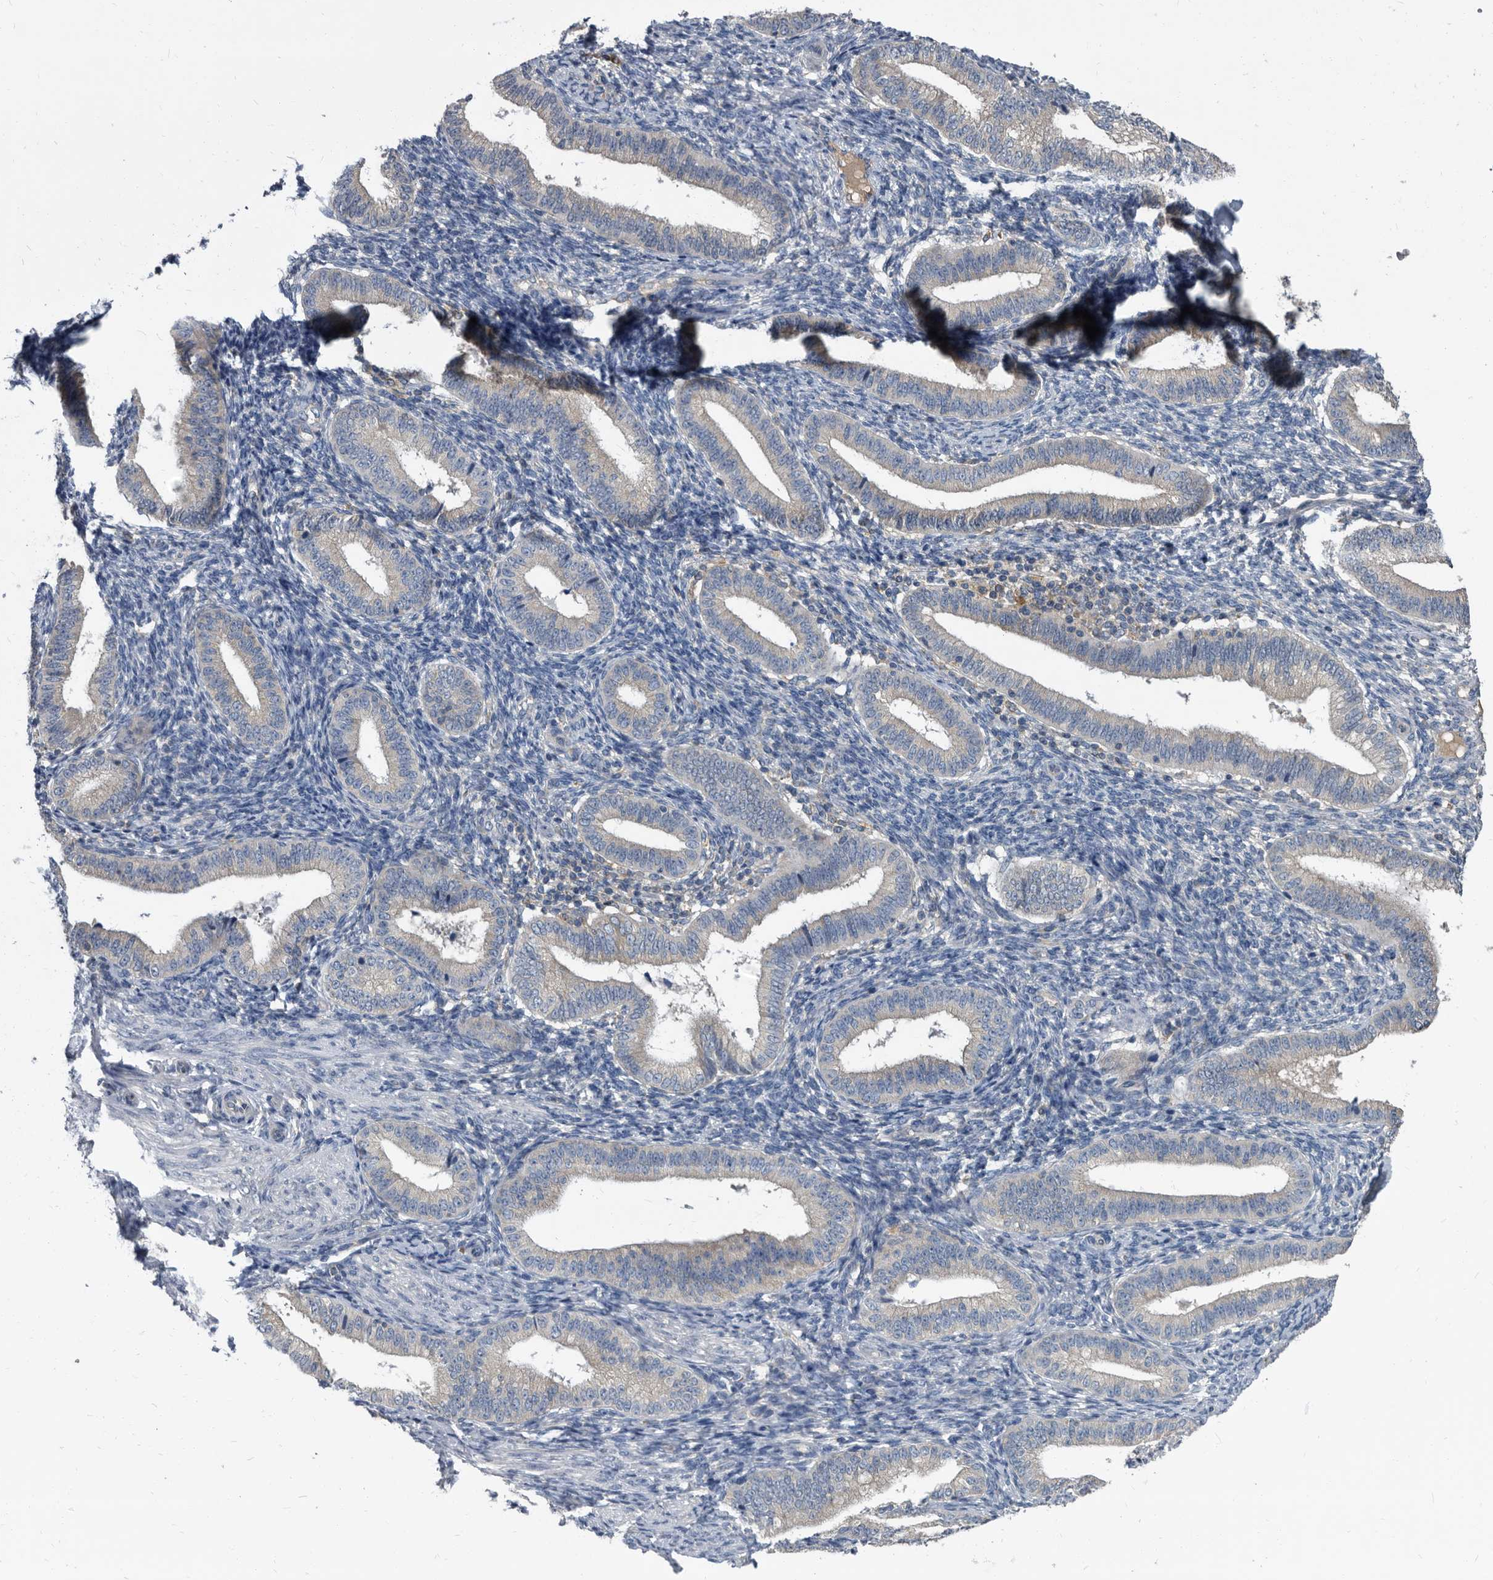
{"staining": {"intensity": "negative", "quantity": "none", "location": "none"}, "tissue": "endometrium", "cell_type": "Cells in endometrial stroma", "image_type": "normal", "snomed": [{"axis": "morphology", "description": "Normal tissue, NOS"}, {"axis": "topography", "description": "Endometrium"}], "caption": "This is an immunohistochemistry photomicrograph of normal endometrium. There is no staining in cells in endometrial stroma.", "gene": "CDV3", "patient": {"sex": "female", "age": 39}}